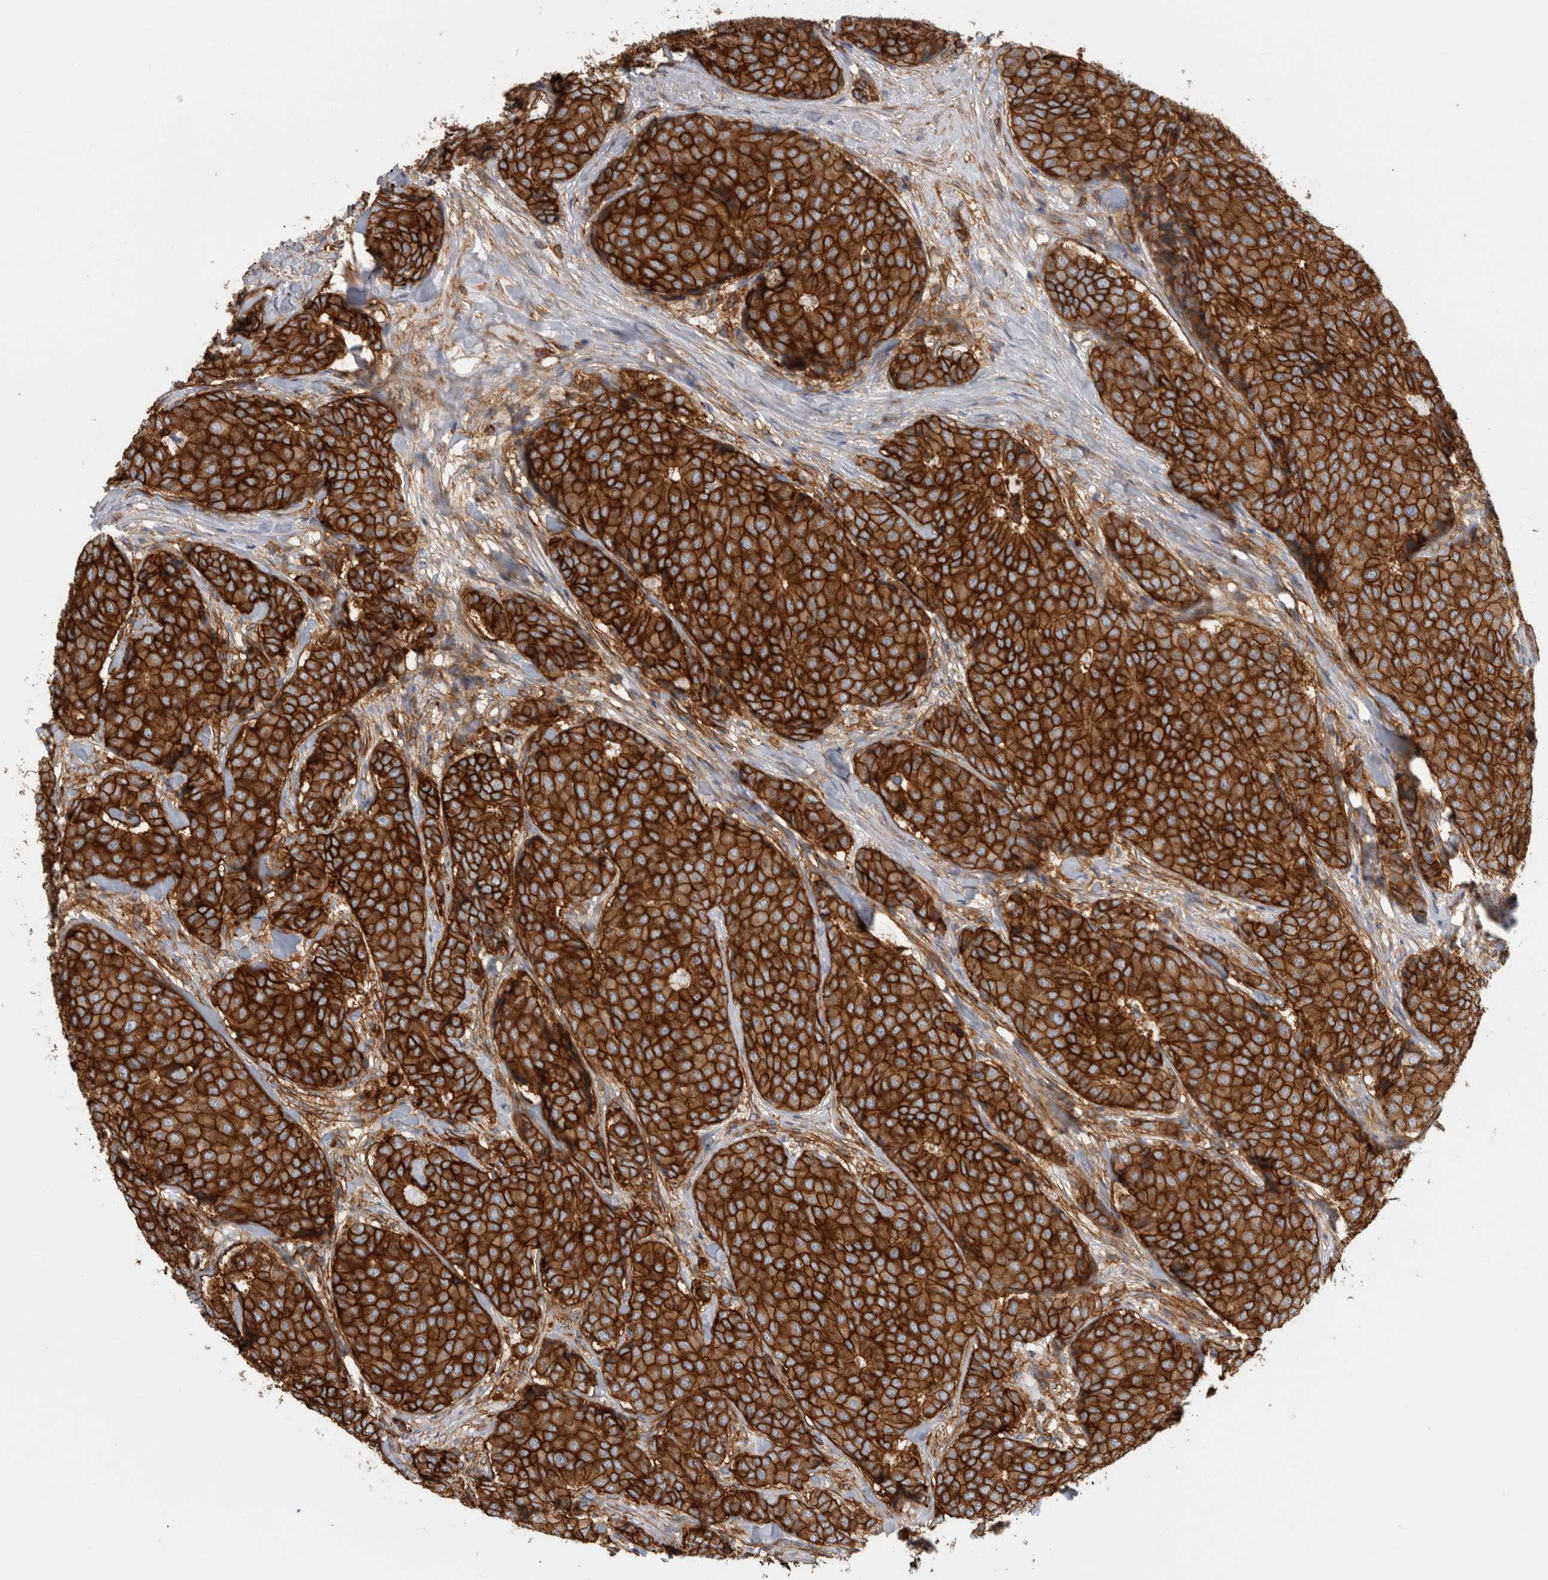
{"staining": {"intensity": "strong", "quantity": ">75%", "location": "cytoplasmic/membranous"}, "tissue": "breast cancer", "cell_type": "Tumor cells", "image_type": "cancer", "snomed": [{"axis": "morphology", "description": "Duct carcinoma"}, {"axis": "topography", "description": "Breast"}], "caption": "A high-resolution micrograph shows immunohistochemistry staining of breast cancer (invasive ductal carcinoma), which shows strong cytoplasmic/membranous expression in about >75% of tumor cells. (DAB IHC with brightfield microscopy, high magnification).", "gene": "AHNAK", "patient": {"sex": "female", "age": 75}}